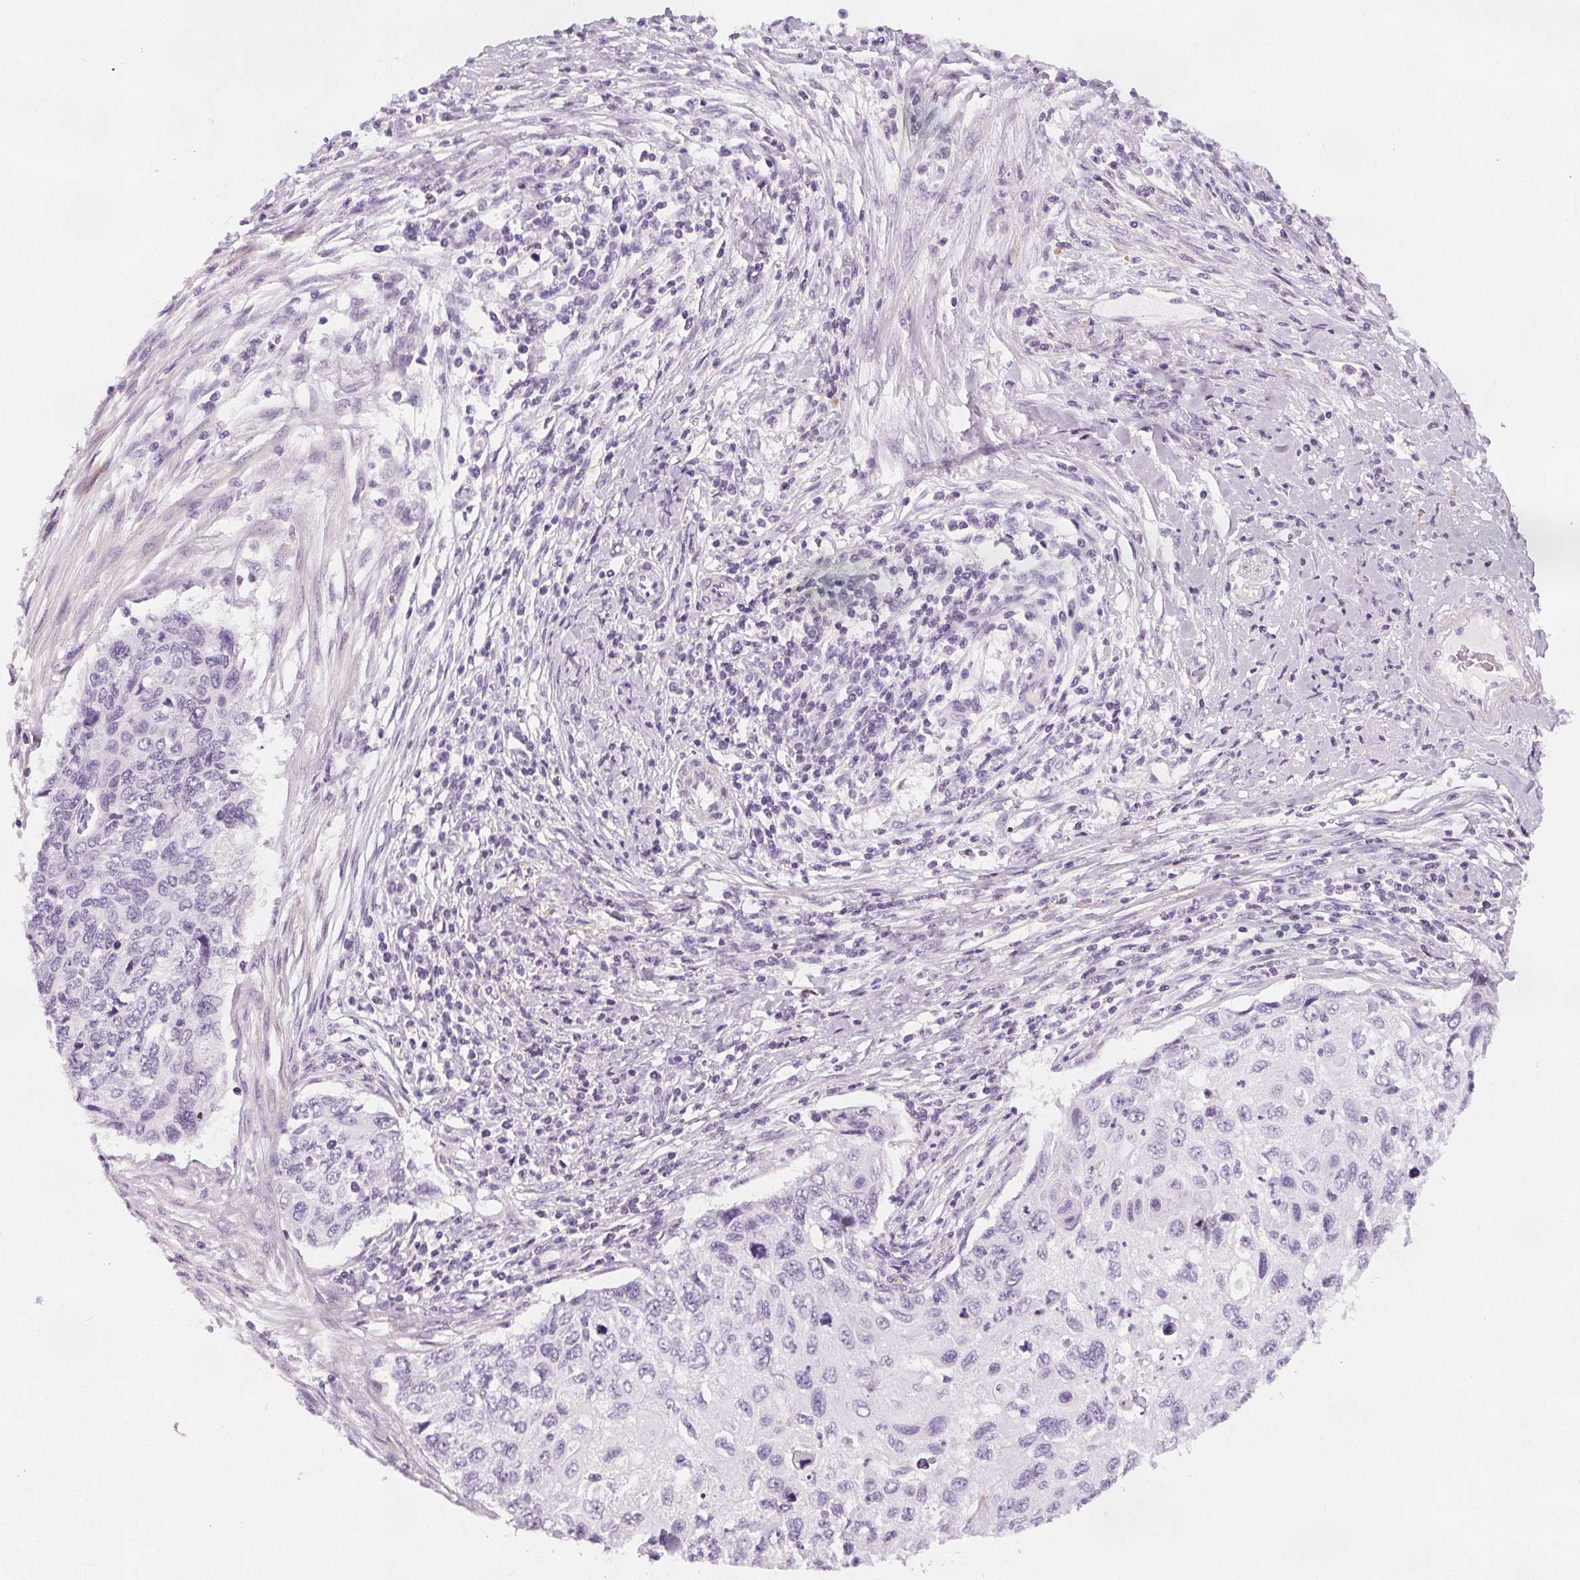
{"staining": {"intensity": "negative", "quantity": "none", "location": "none"}, "tissue": "cervical cancer", "cell_type": "Tumor cells", "image_type": "cancer", "snomed": [{"axis": "morphology", "description": "Squamous cell carcinoma, NOS"}, {"axis": "topography", "description": "Cervix"}], "caption": "An immunohistochemistry image of cervical squamous cell carcinoma is shown. There is no staining in tumor cells of cervical squamous cell carcinoma.", "gene": "SLC5A12", "patient": {"sex": "female", "age": 70}}